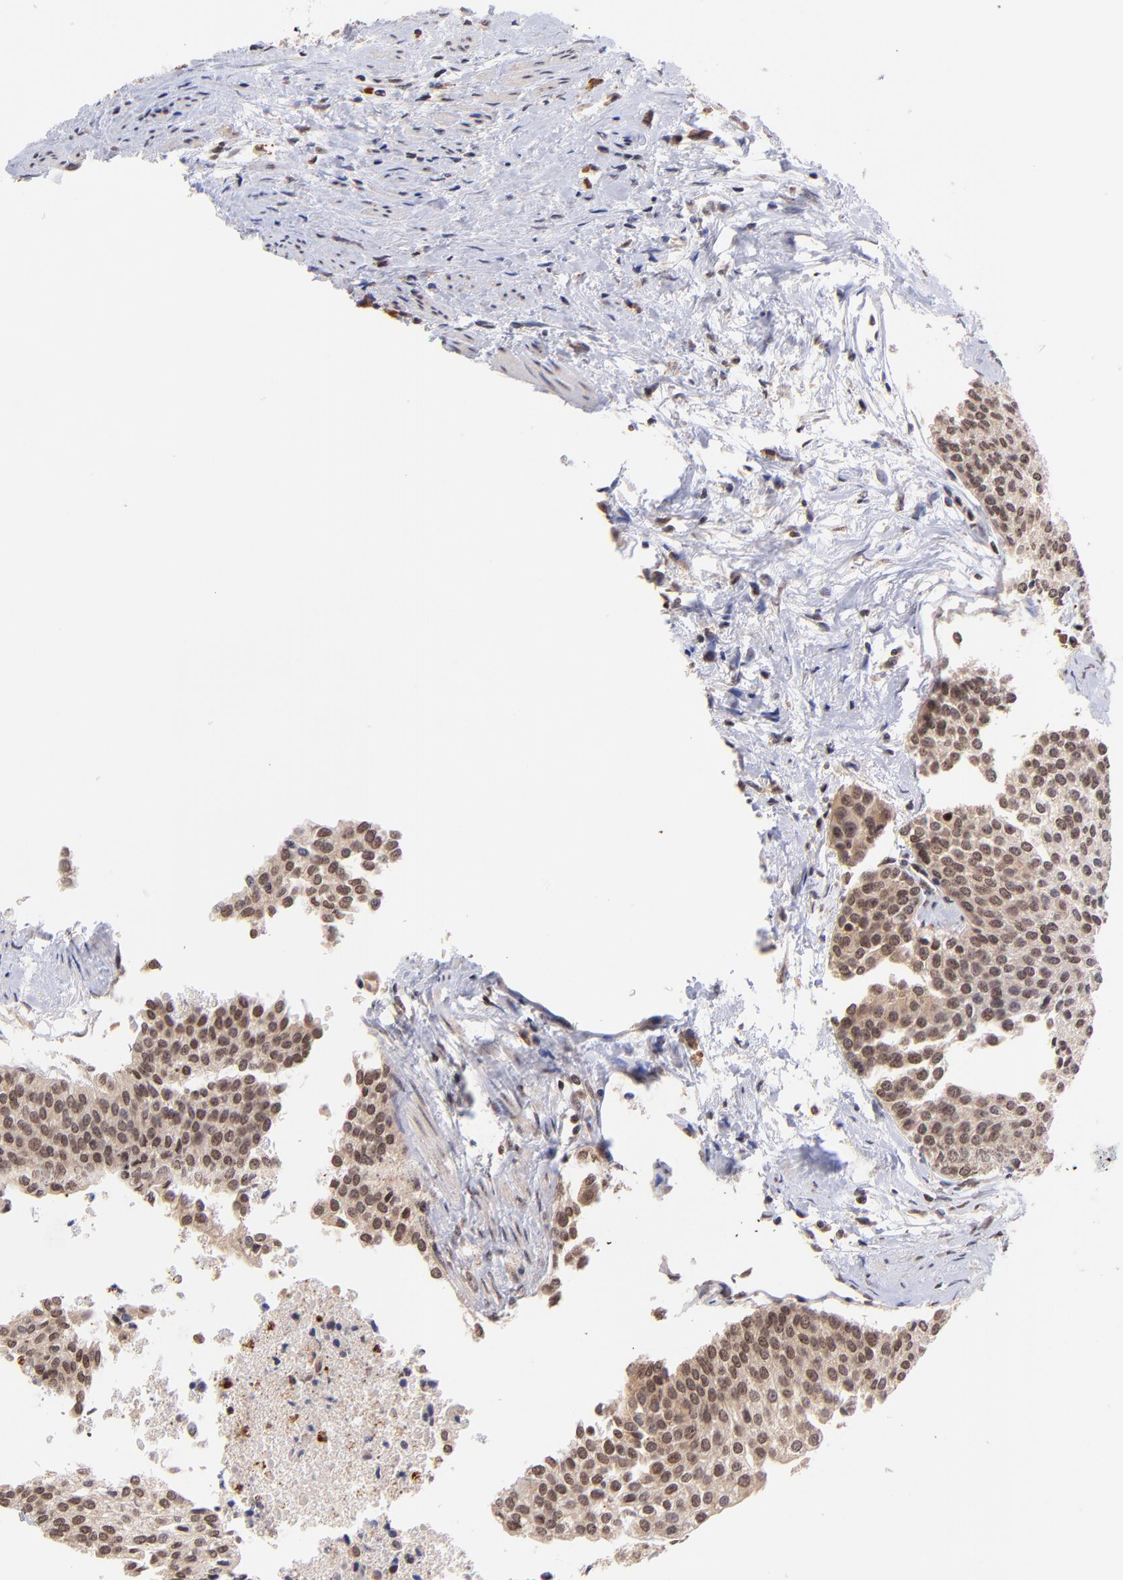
{"staining": {"intensity": "weak", "quantity": ">75%", "location": "cytoplasmic/membranous,nuclear"}, "tissue": "urothelial cancer", "cell_type": "Tumor cells", "image_type": "cancer", "snomed": [{"axis": "morphology", "description": "Urothelial carcinoma, Low grade"}, {"axis": "topography", "description": "Urinary bladder"}], "caption": "An immunohistochemistry photomicrograph of tumor tissue is shown. Protein staining in brown highlights weak cytoplasmic/membranous and nuclear positivity in low-grade urothelial carcinoma within tumor cells. (DAB (3,3'-diaminobenzidine) = brown stain, brightfield microscopy at high magnification).", "gene": "WDR25", "patient": {"sex": "female", "age": 73}}